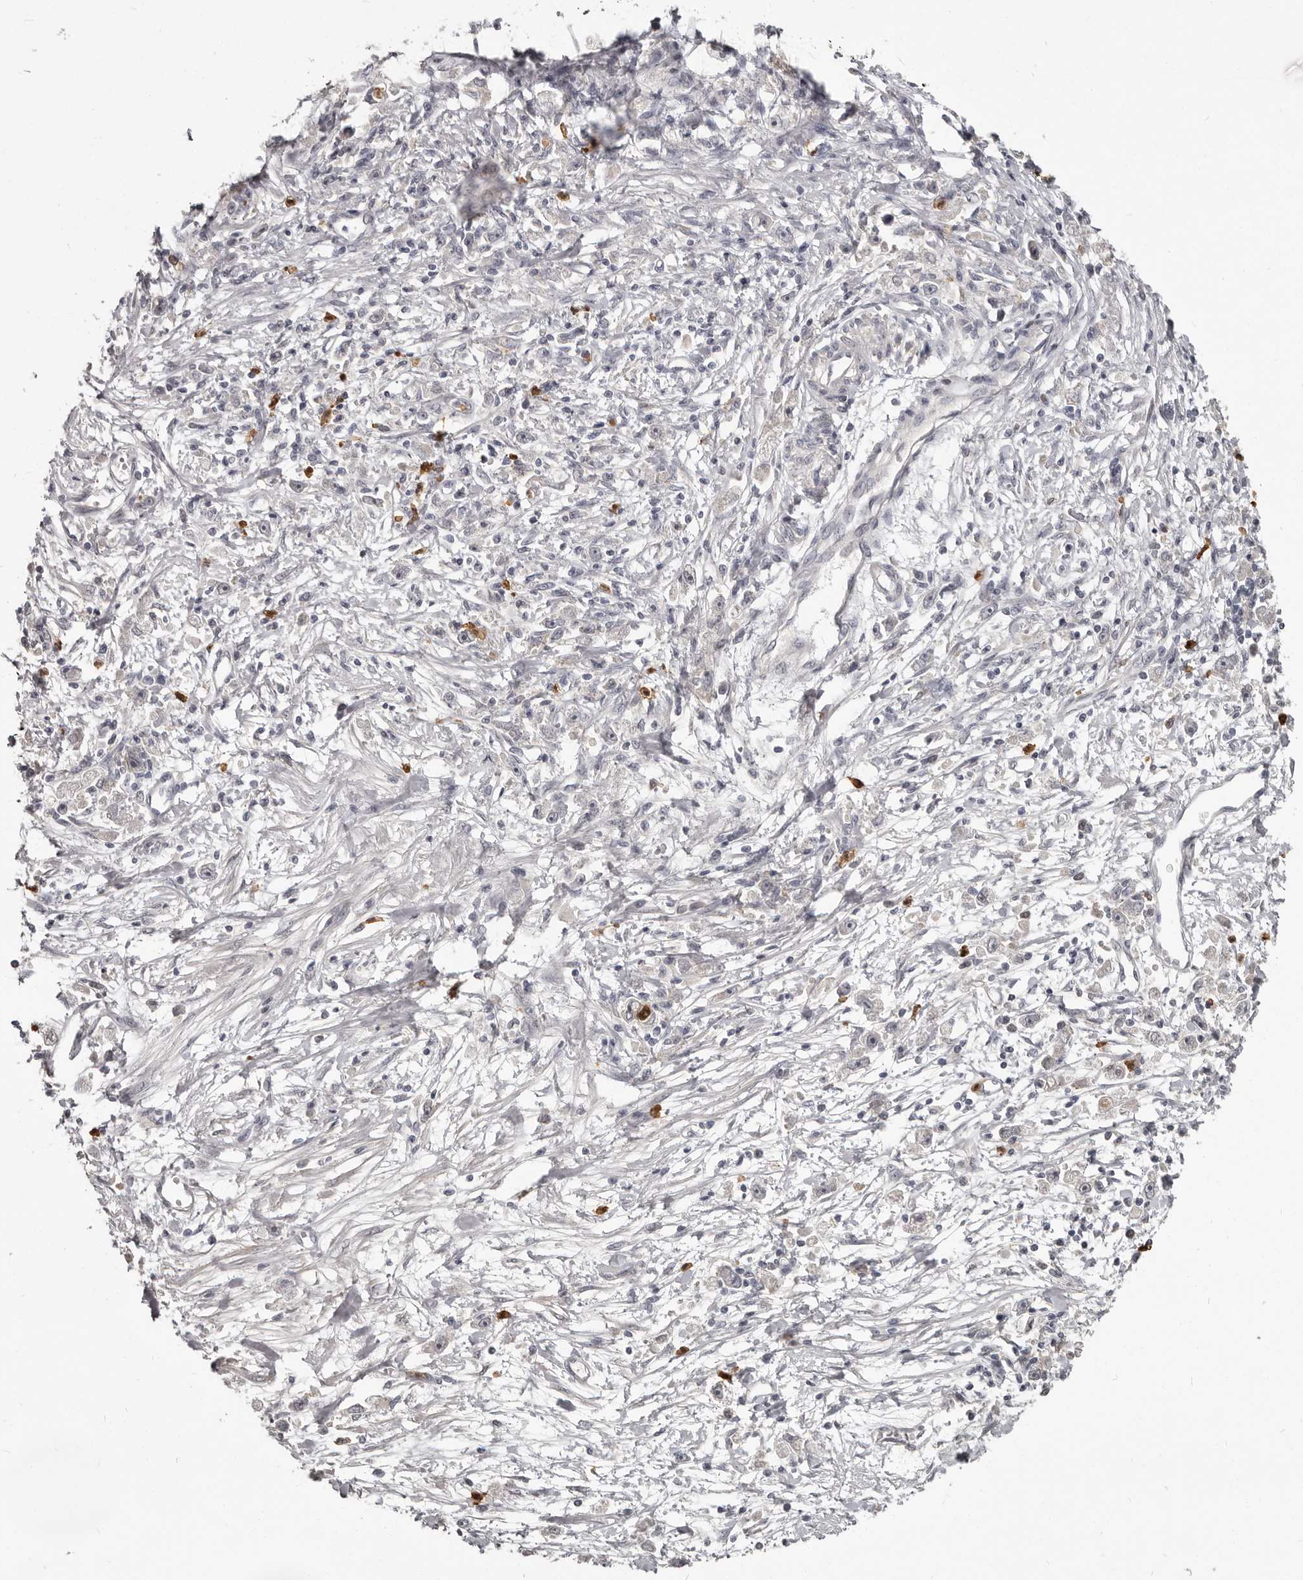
{"staining": {"intensity": "negative", "quantity": "none", "location": "none"}, "tissue": "stomach cancer", "cell_type": "Tumor cells", "image_type": "cancer", "snomed": [{"axis": "morphology", "description": "Adenocarcinoma, NOS"}, {"axis": "topography", "description": "Stomach"}], "caption": "A micrograph of adenocarcinoma (stomach) stained for a protein displays no brown staining in tumor cells.", "gene": "GPR157", "patient": {"sex": "female", "age": 59}}